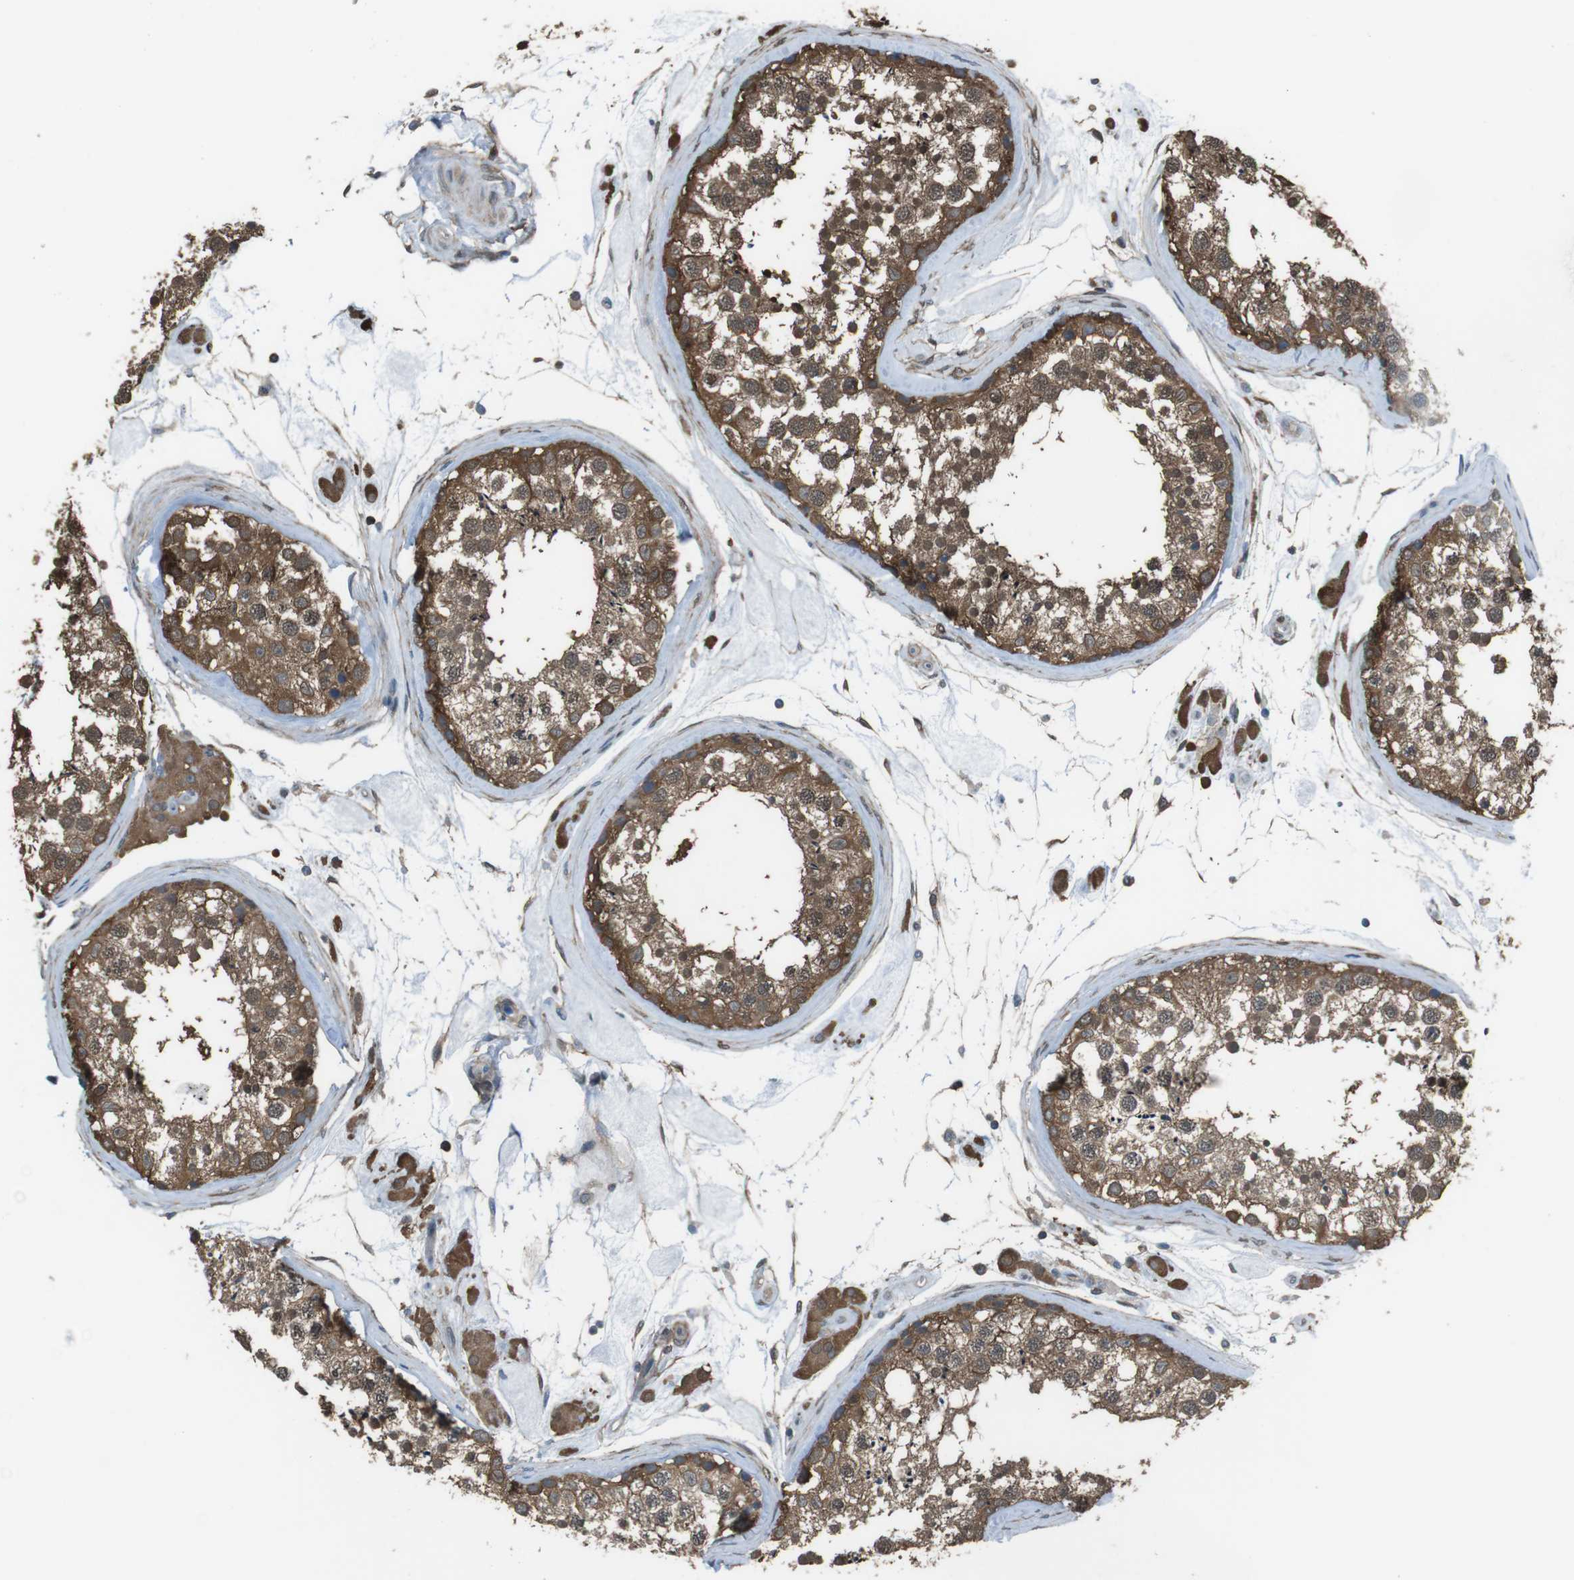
{"staining": {"intensity": "moderate", "quantity": ">75%", "location": "cytoplasmic/membranous,nuclear"}, "tissue": "testis", "cell_type": "Cells in seminiferous ducts", "image_type": "normal", "snomed": [{"axis": "morphology", "description": "Normal tissue, NOS"}, {"axis": "topography", "description": "Testis"}], "caption": "The photomicrograph demonstrates immunohistochemical staining of unremarkable testis. There is moderate cytoplasmic/membranous,nuclear staining is seen in approximately >75% of cells in seminiferous ducts.", "gene": "TWSG1", "patient": {"sex": "male", "age": 46}}